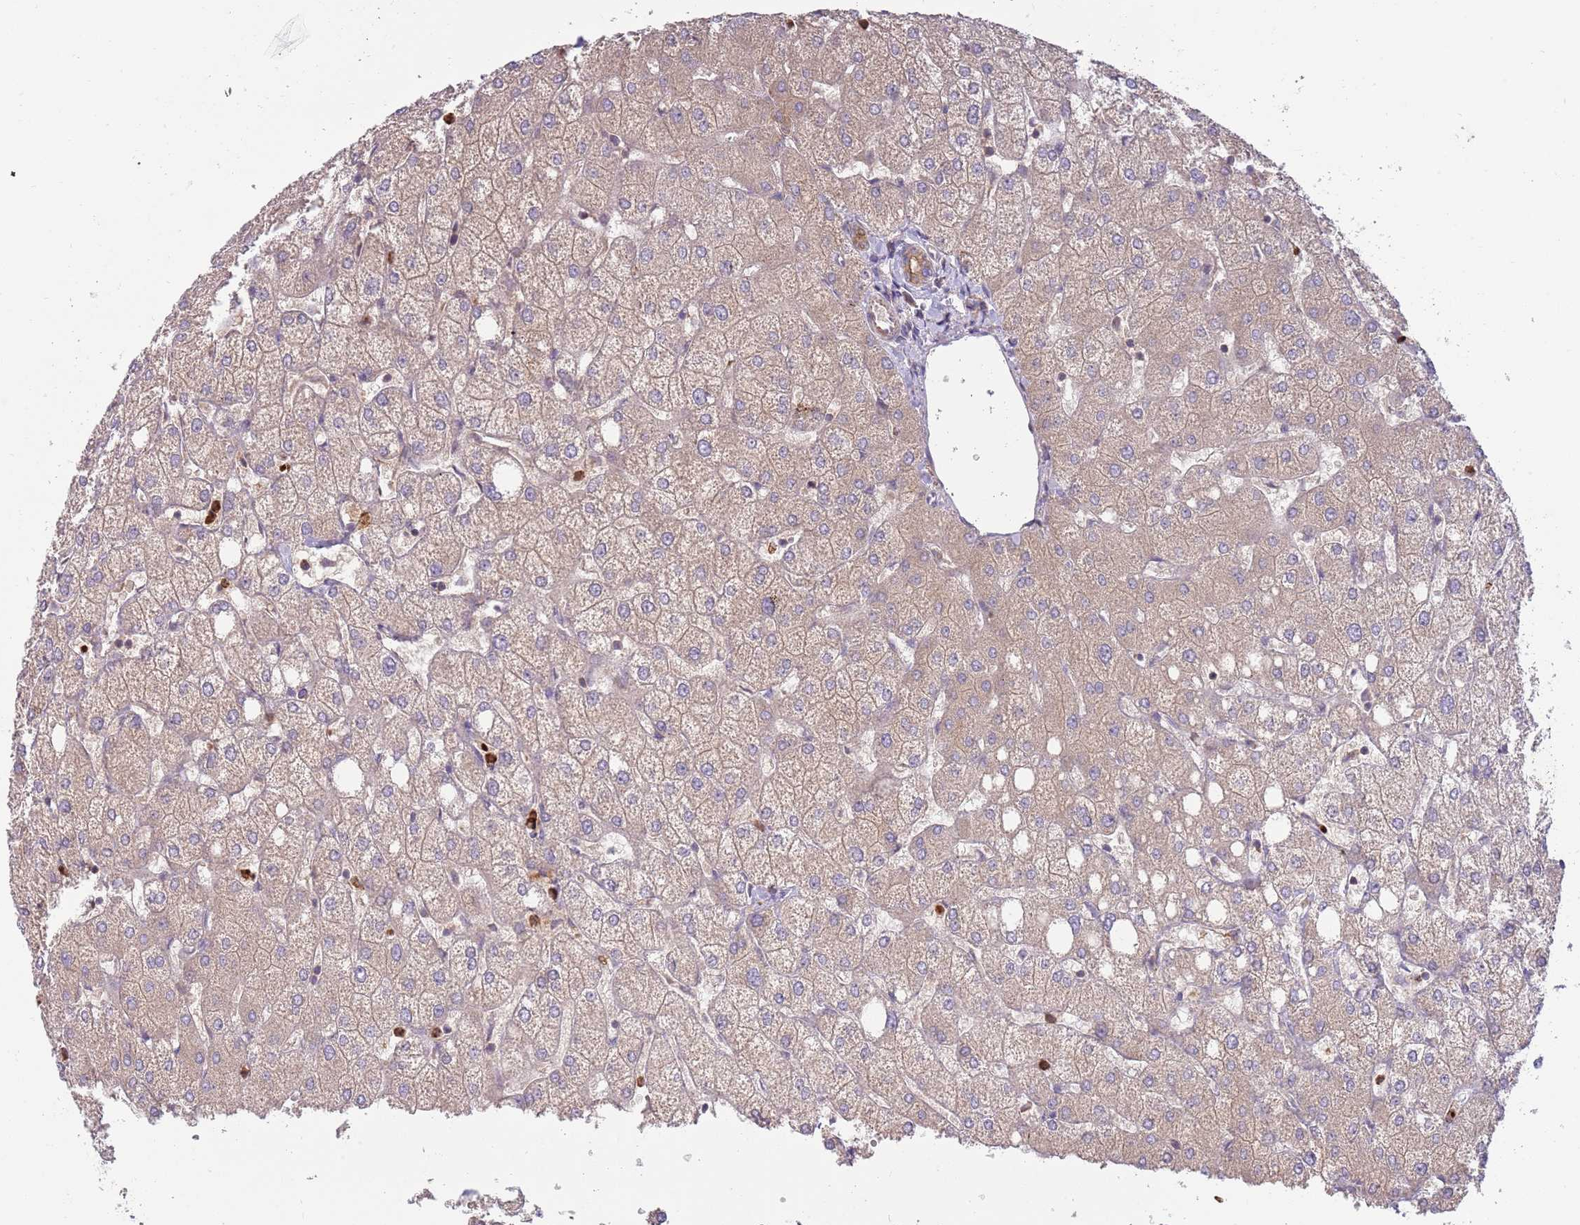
{"staining": {"intensity": "moderate", "quantity": "<25%", "location": "cytoplasmic/membranous"}, "tissue": "liver", "cell_type": "Cholangiocytes", "image_type": "normal", "snomed": [{"axis": "morphology", "description": "Normal tissue, NOS"}, {"axis": "topography", "description": "Liver"}], "caption": "Immunohistochemistry (DAB (3,3'-diaminobenzidine)) staining of unremarkable liver reveals moderate cytoplasmic/membranous protein positivity in approximately <25% of cholangiocytes. (DAB (3,3'-diaminobenzidine) = brown stain, brightfield microscopy at high magnification).", "gene": "NBPF4", "patient": {"sex": "female", "age": 54}}